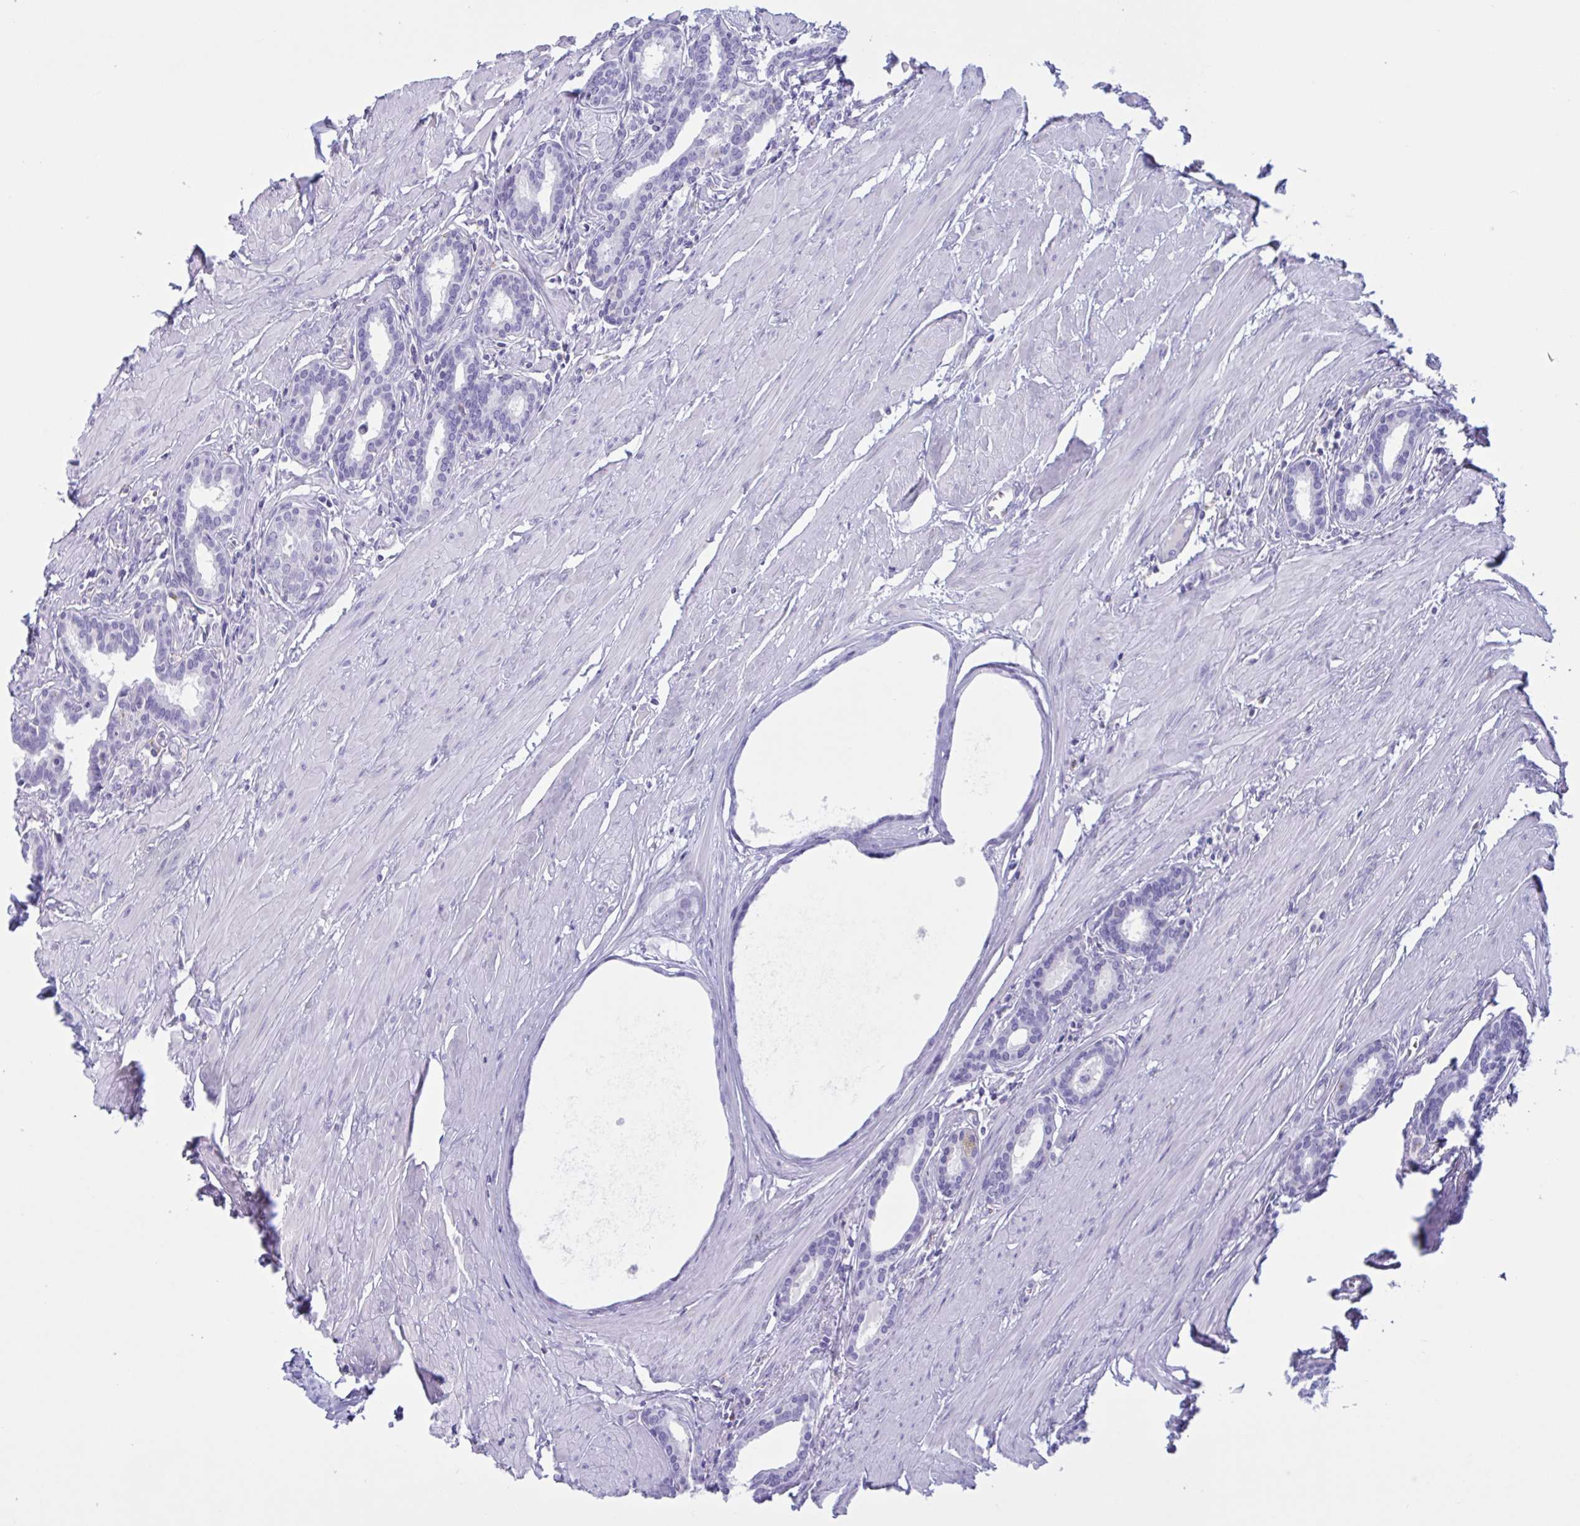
{"staining": {"intensity": "negative", "quantity": "none", "location": "none"}, "tissue": "prostate", "cell_type": "Glandular cells", "image_type": "normal", "snomed": [{"axis": "morphology", "description": "Normal tissue, NOS"}, {"axis": "topography", "description": "Prostate"}, {"axis": "topography", "description": "Peripheral nerve tissue"}], "caption": "Glandular cells are negative for protein expression in normal human prostate. (Stains: DAB (3,3'-diaminobenzidine) immunohistochemistry (IHC) with hematoxylin counter stain, Microscopy: brightfield microscopy at high magnification).", "gene": "XCL1", "patient": {"sex": "male", "age": 55}}